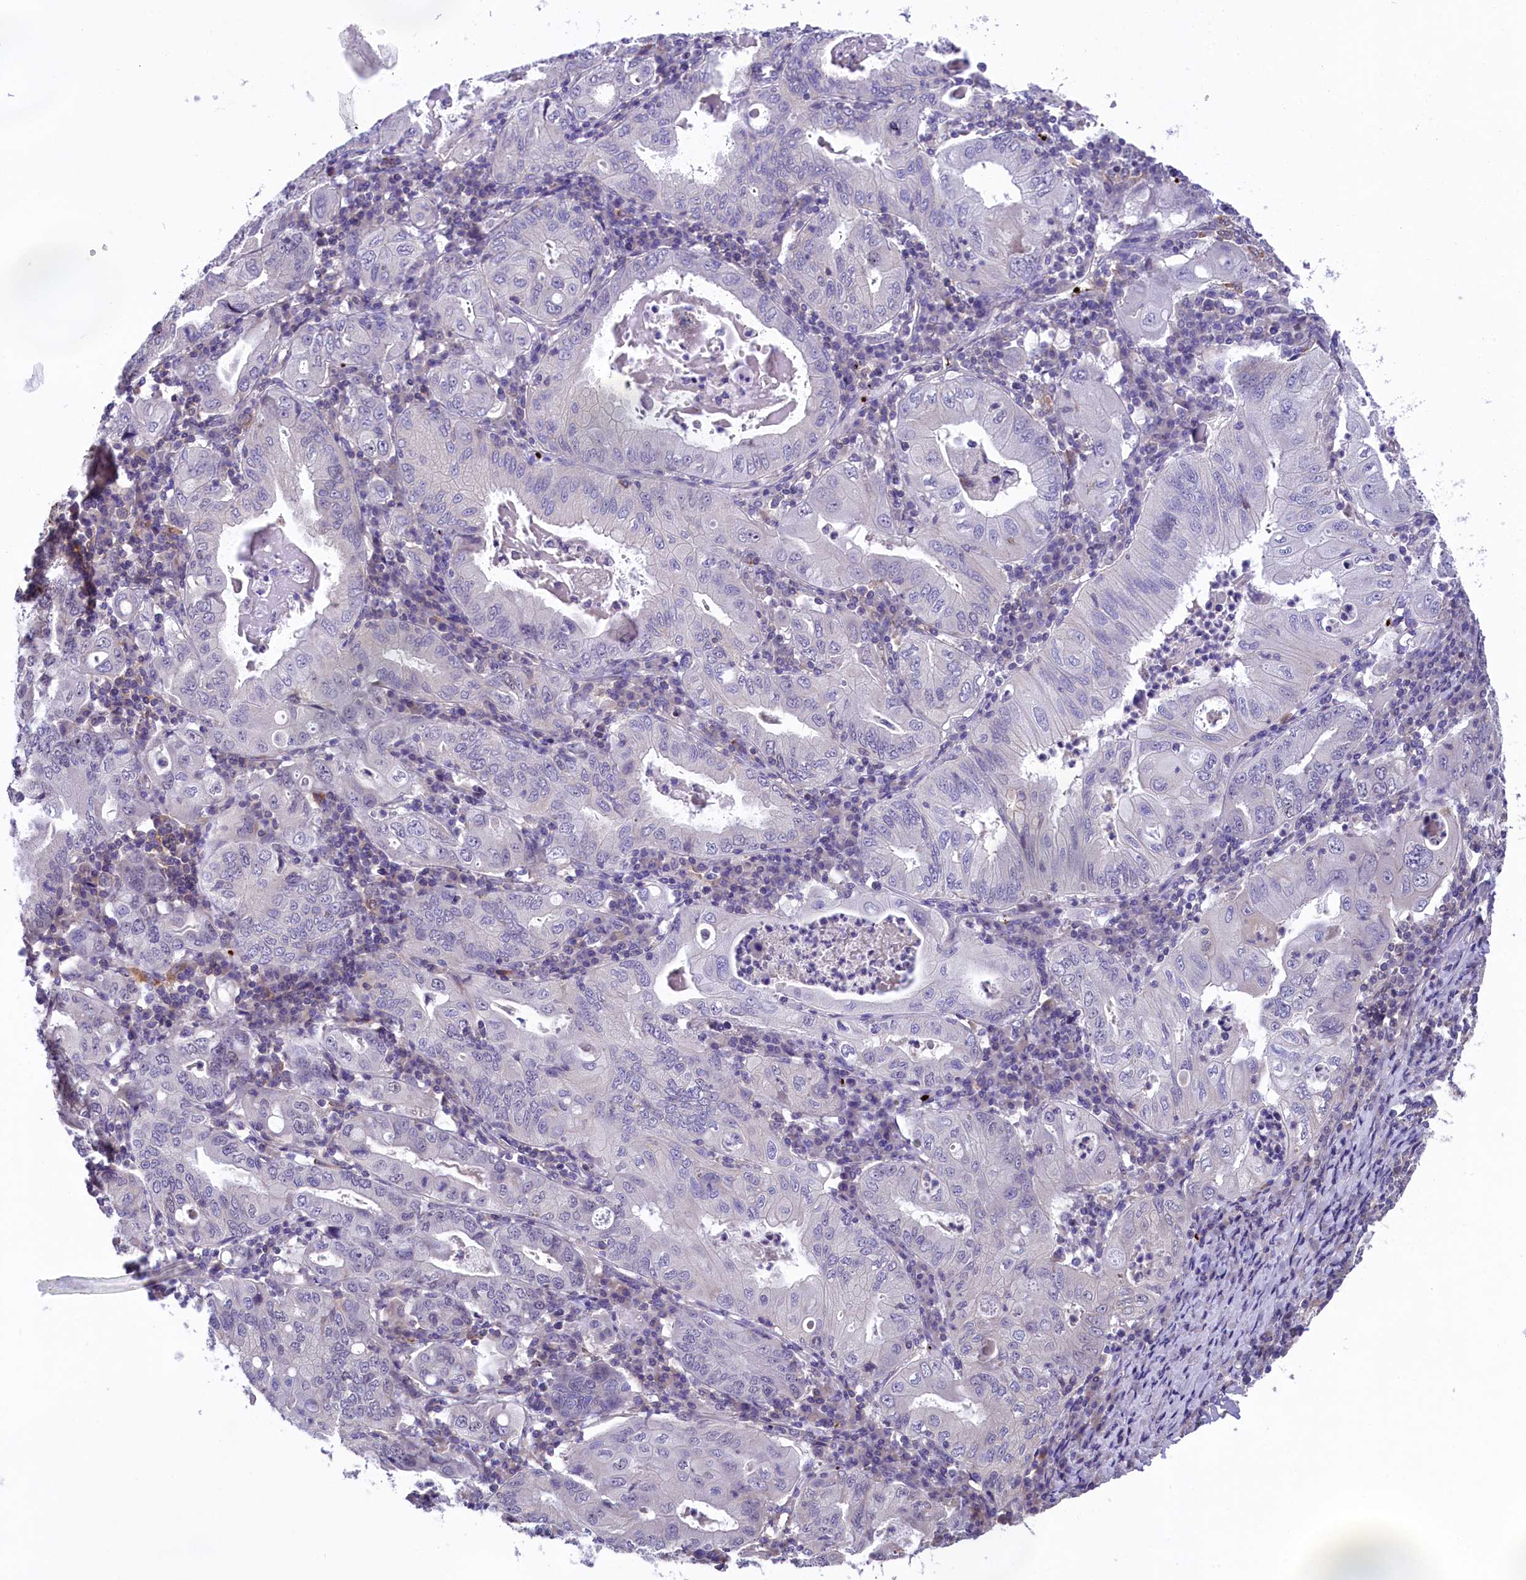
{"staining": {"intensity": "negative", "quantity": "none", "location": "none"}, "tissue": "stomach cancer", "cell_type": "Tumor cells", "image_type": "cancer", "snomed": [{"axis": "morphology", "description": "Normal tissue, NOS"}, {"axis": "morphology", "description": "Adenocarcinoma, NOS"}, {"axis": "topography", "description": "Esophagus"}, {"axis": "topography", "description": "Stomach, upper"}, {"axis": "topography", "description": "Peripheral nerve tissue"}], "caption": "DAB immunohistochemical staining of human stomach adenocarcinoma shows no significant staining in tumor cells. Nuclei are stained in blue.", "gene": "HEATR3", "patient": {"sex": "male", "age": 62}}